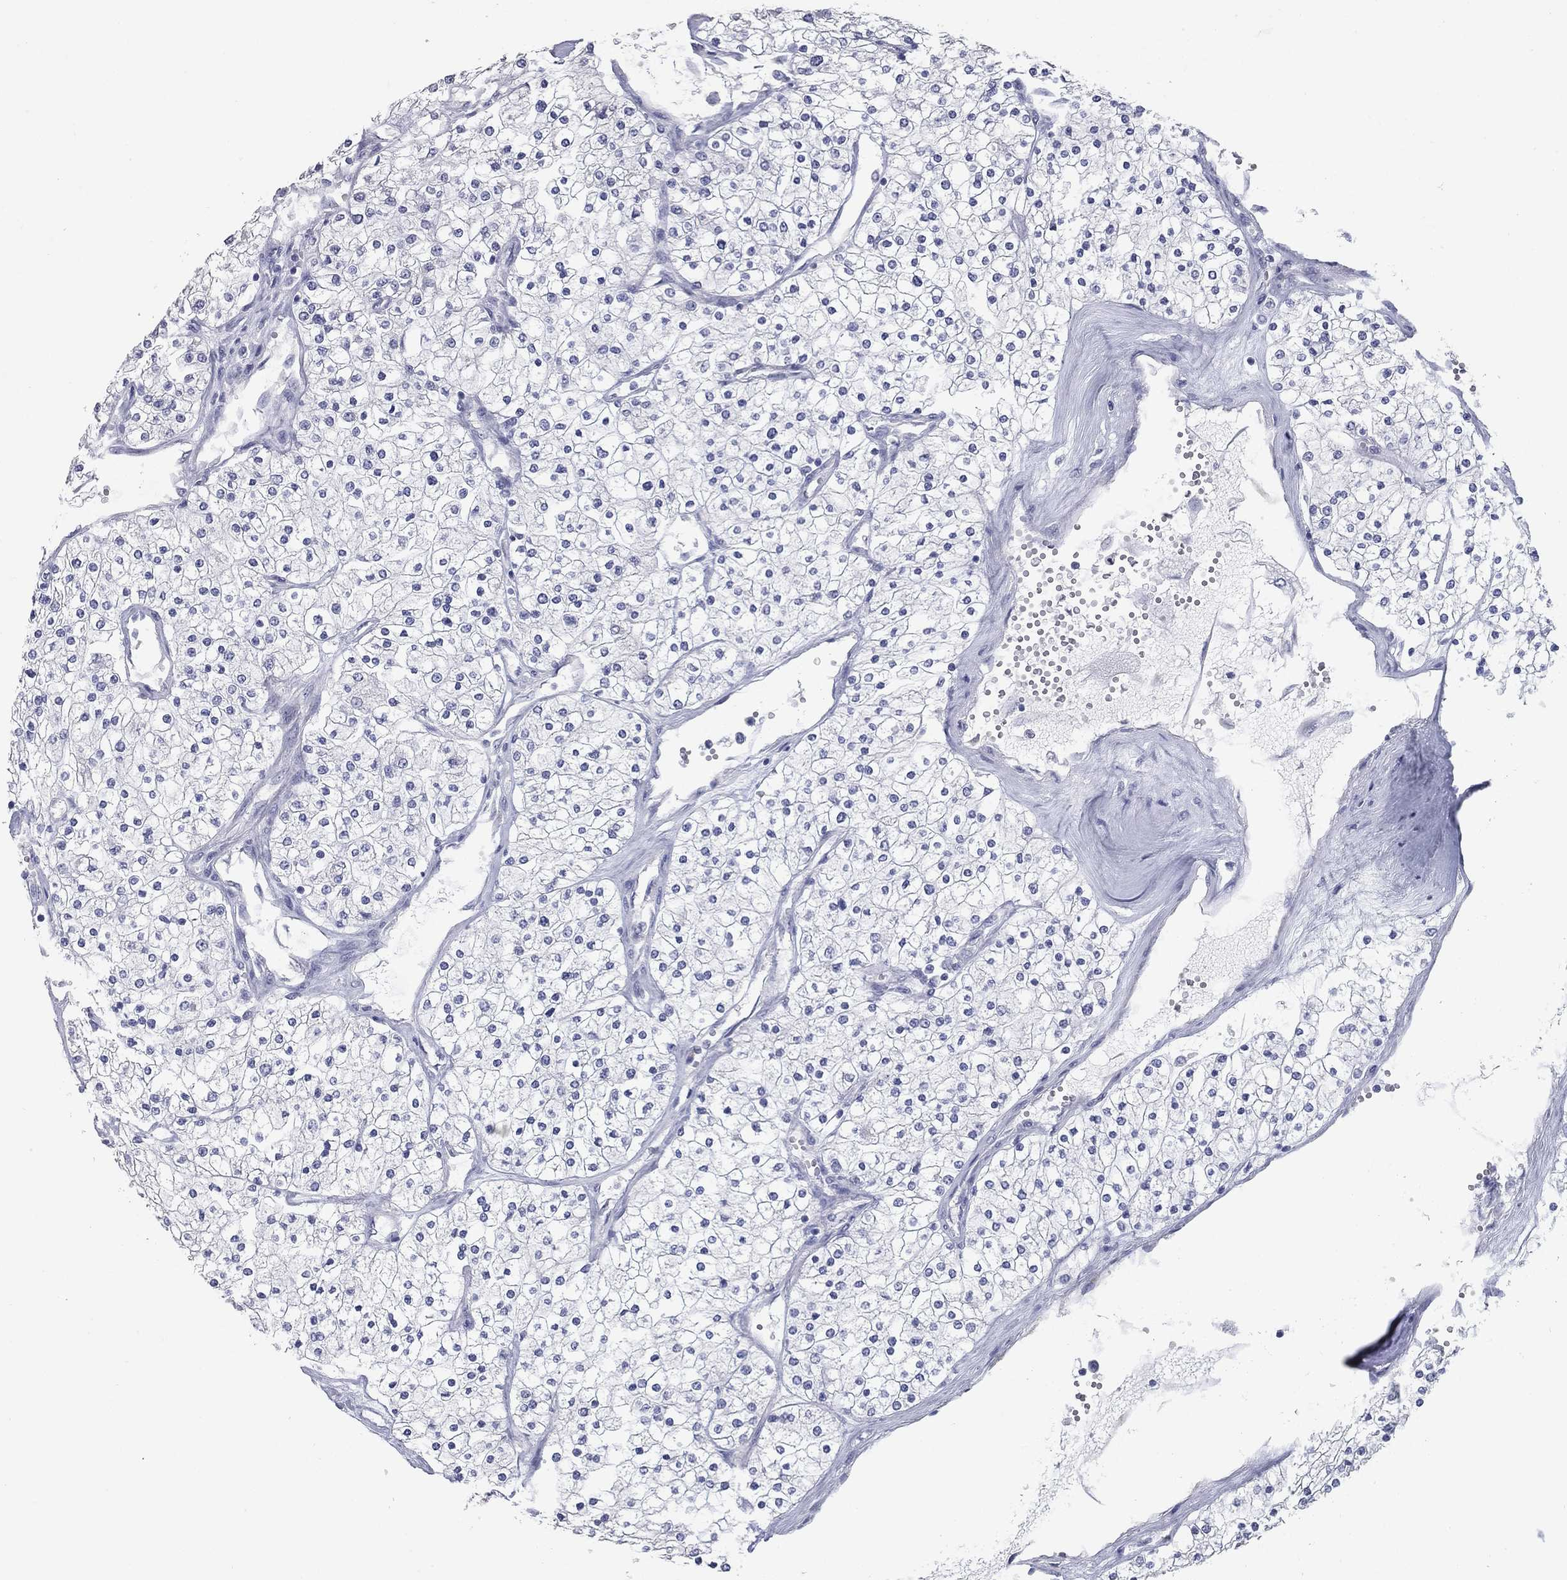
{"staining": {"intensity": "negative", "quantity": "none", "location": "none"}, "tissue": "renal cancer", "cell_type": "Tumor cells", "image_type": "cancer", "snomed": [{"axis": "morphology", "description": "Adenocarcinoma, NOS"}, {"axis": "topography", "description": "Kidney"}], "caption": "The histopathology image shows no significant positivity in tumor cells of renal cancer.", "gene": "TAC1", "patient": {"sex": "male", "age": 80}}